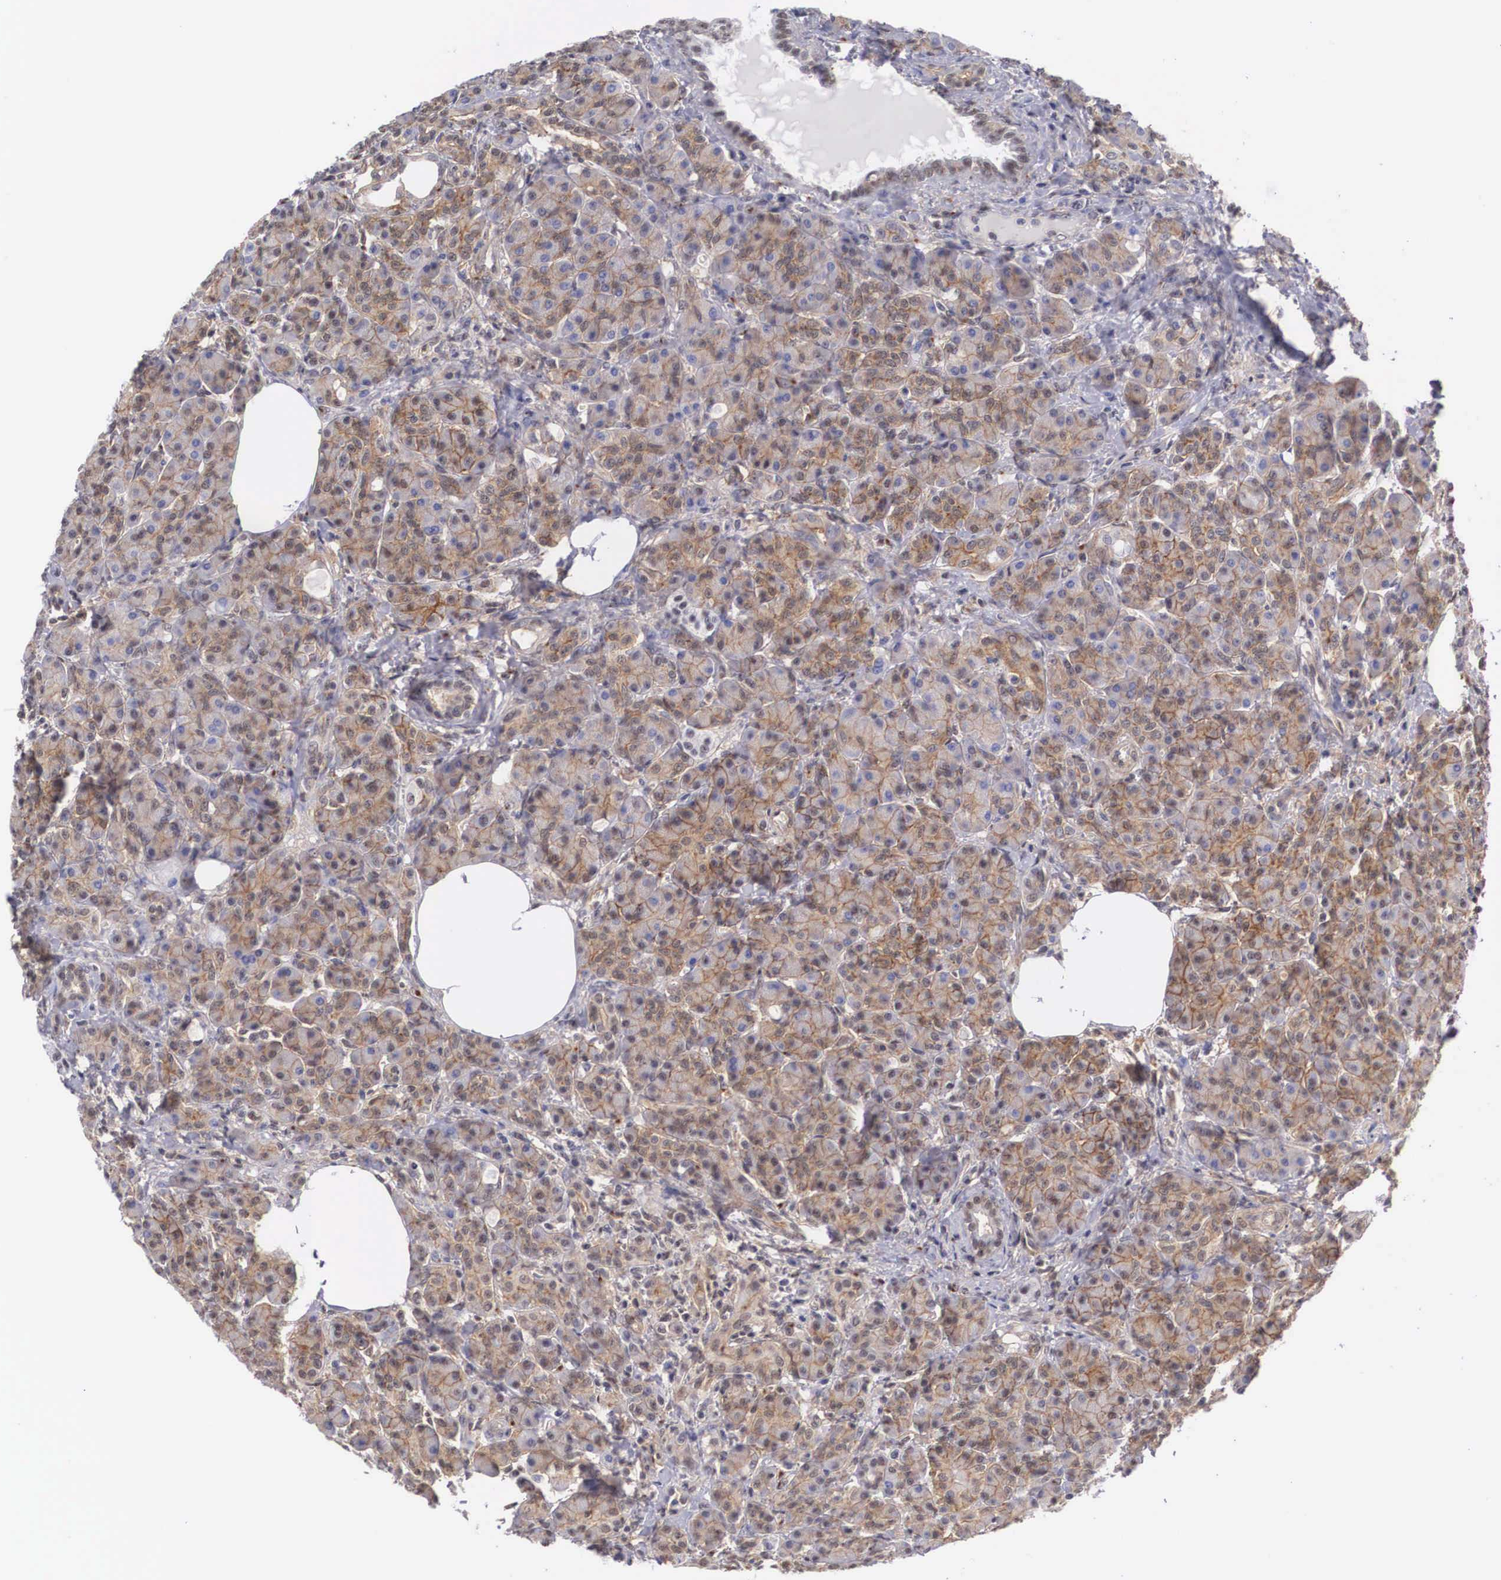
{"staining": {"intensity": "moderate", "quantity": ">75%", "location": "cytoplasmic/membranous"}, "tissue": "pancreas", "cell_type": "Exocrine glandular cells", "image_type": "normal", "snomed": [{"axis": "morphology", "description": "Normal tissue, NOS"}, {"axis": "topography", "description": "Pancreas"}], "caption": "Protein staining of normal pancreas demonstrates moderate cytoplasmic/membranous expression in approximately >75% of exocrine glandular cells.", "gene": "NR4A2", "patient": {"sex": "female", "age": 73}}